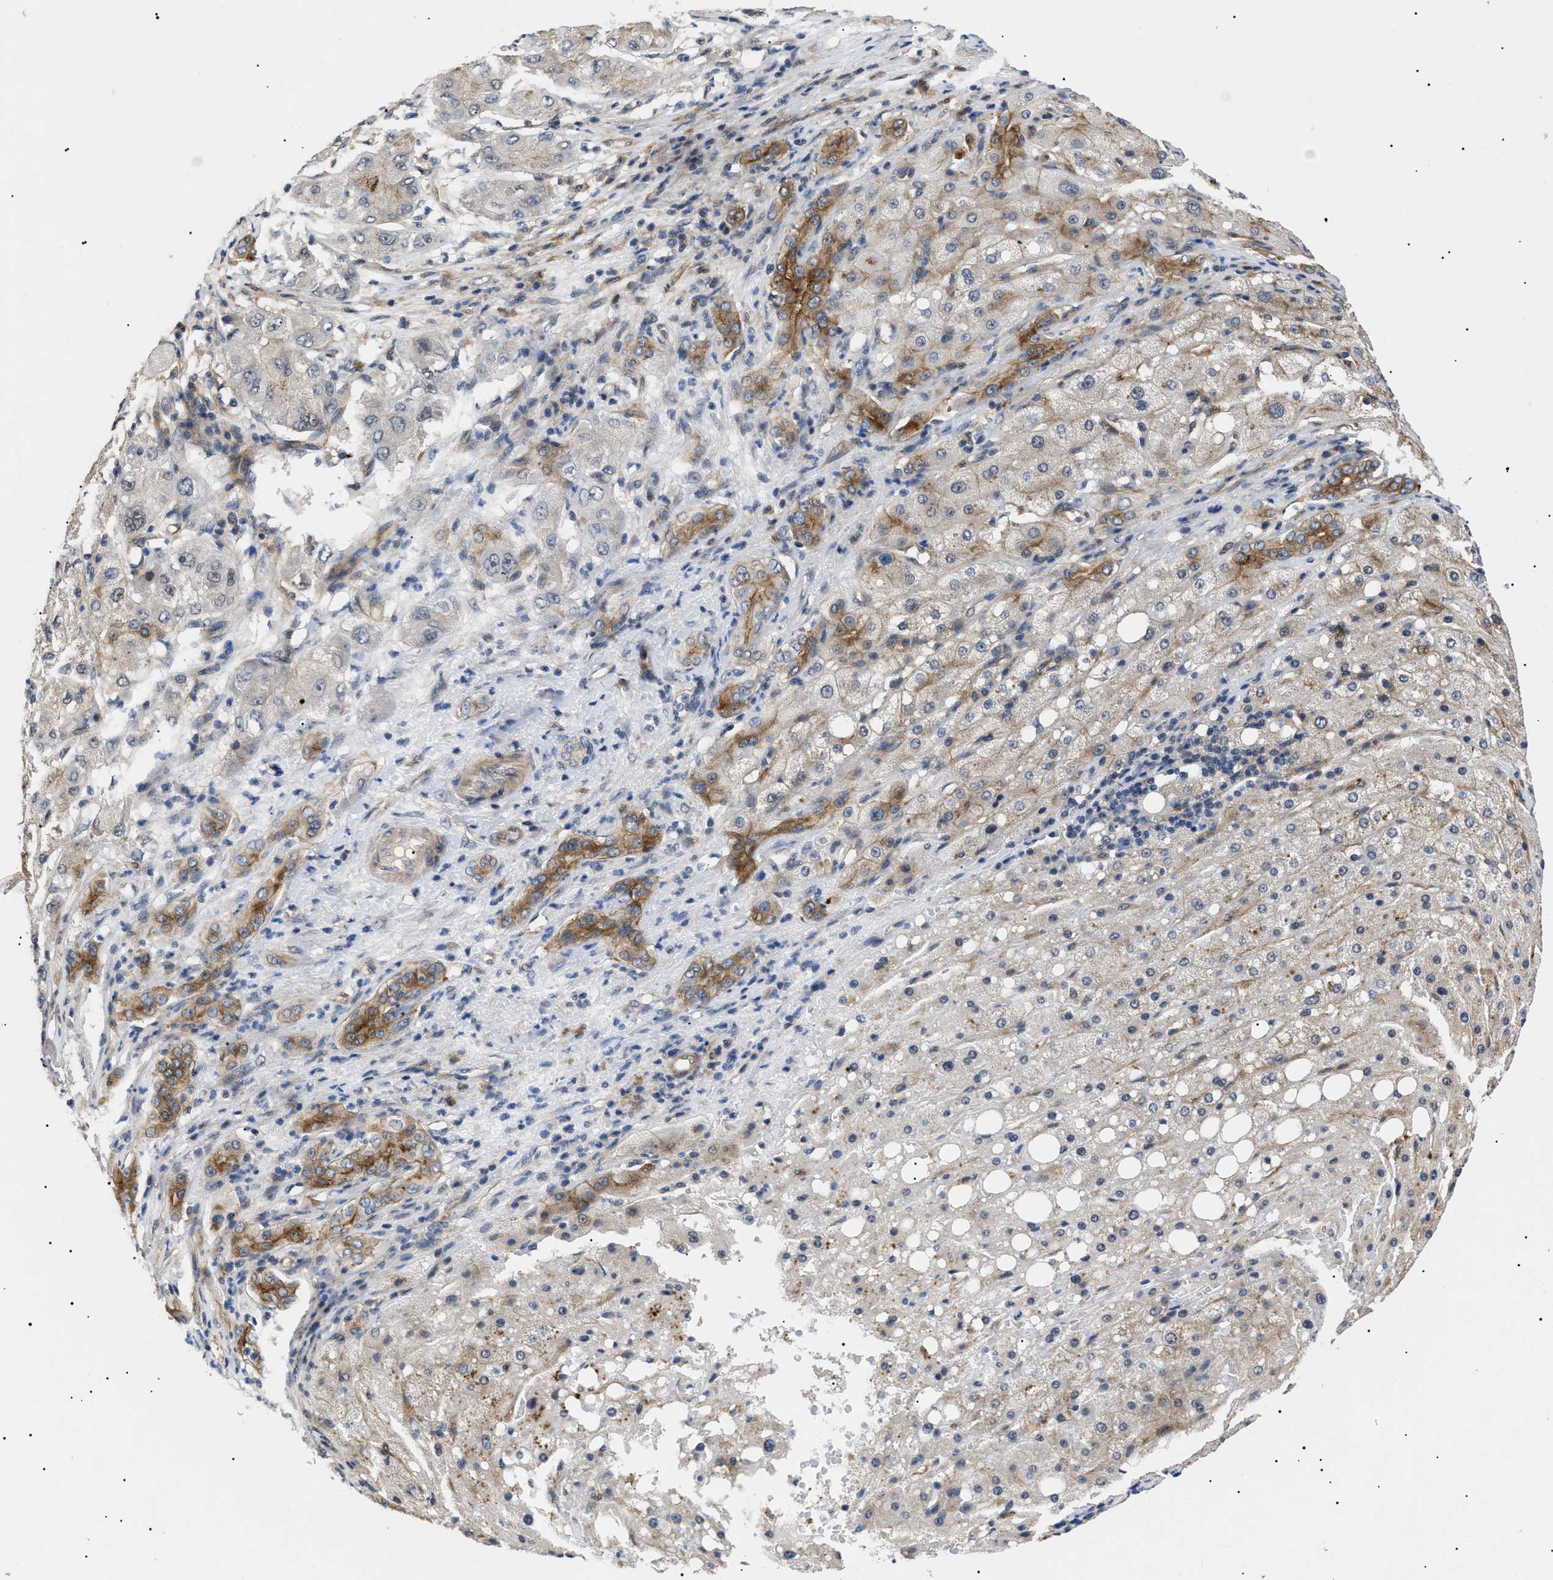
{"staining": {"intensity": "weak", "quantity": "25%-75%", "location": "cytoplasmic/membranous"}, "tissue": "liver cancer", "cell_type": "Tumor cells", "image_type": "cancer", "snomed": [{"axis": "morphology", "description": "Carcinoma, Hepatocellular, NOS"}, {"axis": "topography", "description": "Liver"}], "caption": "IHC image of hepatocellular carcinoma (liver) stained for a protein (brown), which displays low levels of weak cytoplasmic/membranous expression in approximately 25%-75% of tumor cells.", "gene": "CRCP", "patient": {"sex": "male", "age": 80}}